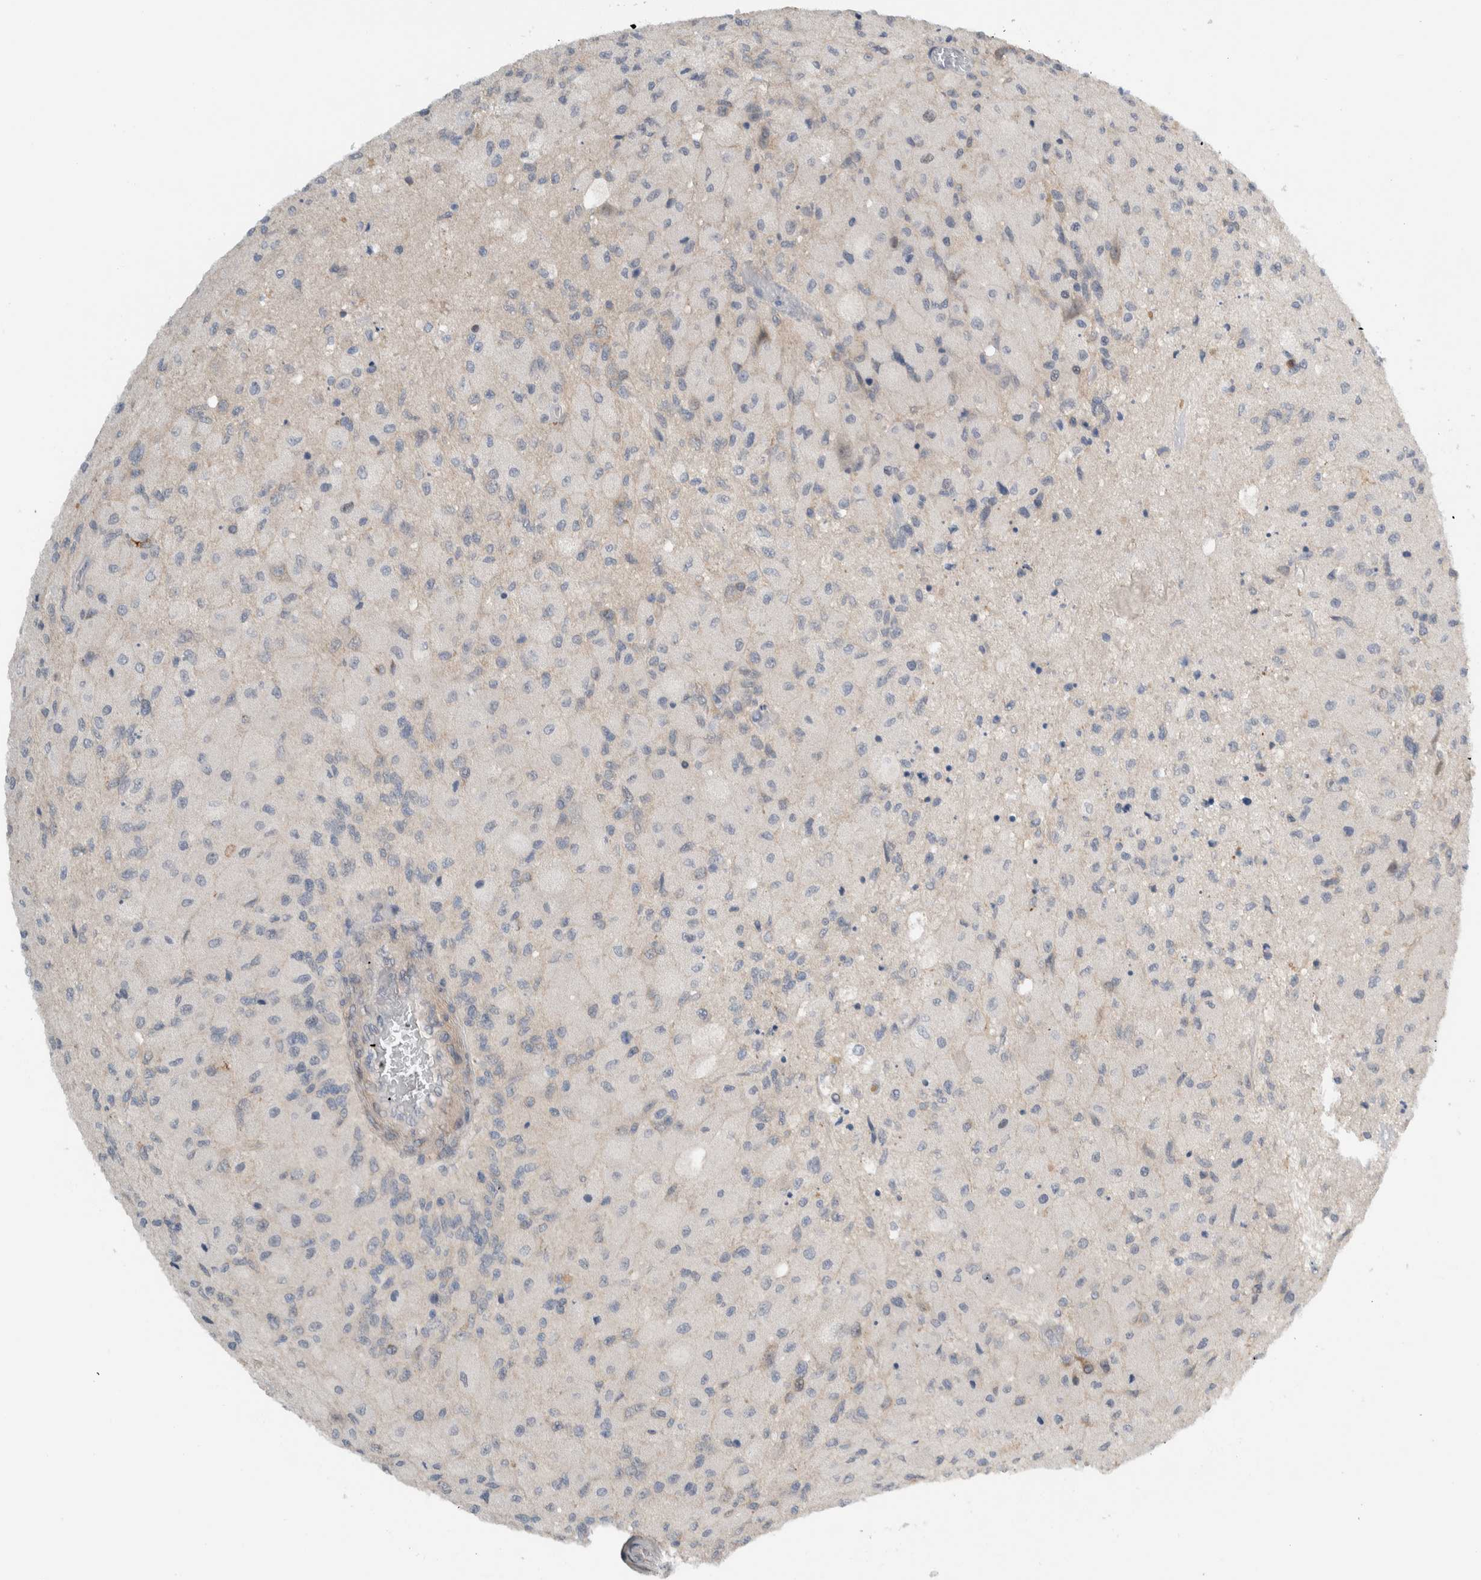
{"staining": {"intensity": "negative", "quantity": "none", "location": "none"}, "tissue": "glioma", "cell_type": "Tumor cells", "image_type": "cancer", "snomed": [{"axis": "morphology", "description": "Normal tissue, NOS"}, {"axis": "morphology", "description": "Glioma, malignant, High grade"}, {"axis": "topography", "description": "Cerebral cortex"}], "caption": "A photomicrograph of human malignant high-grade glioma is negative for staining in tumor cells.", "gene": "MPRIP", "patient": {"sex": "male", "age": 77}}